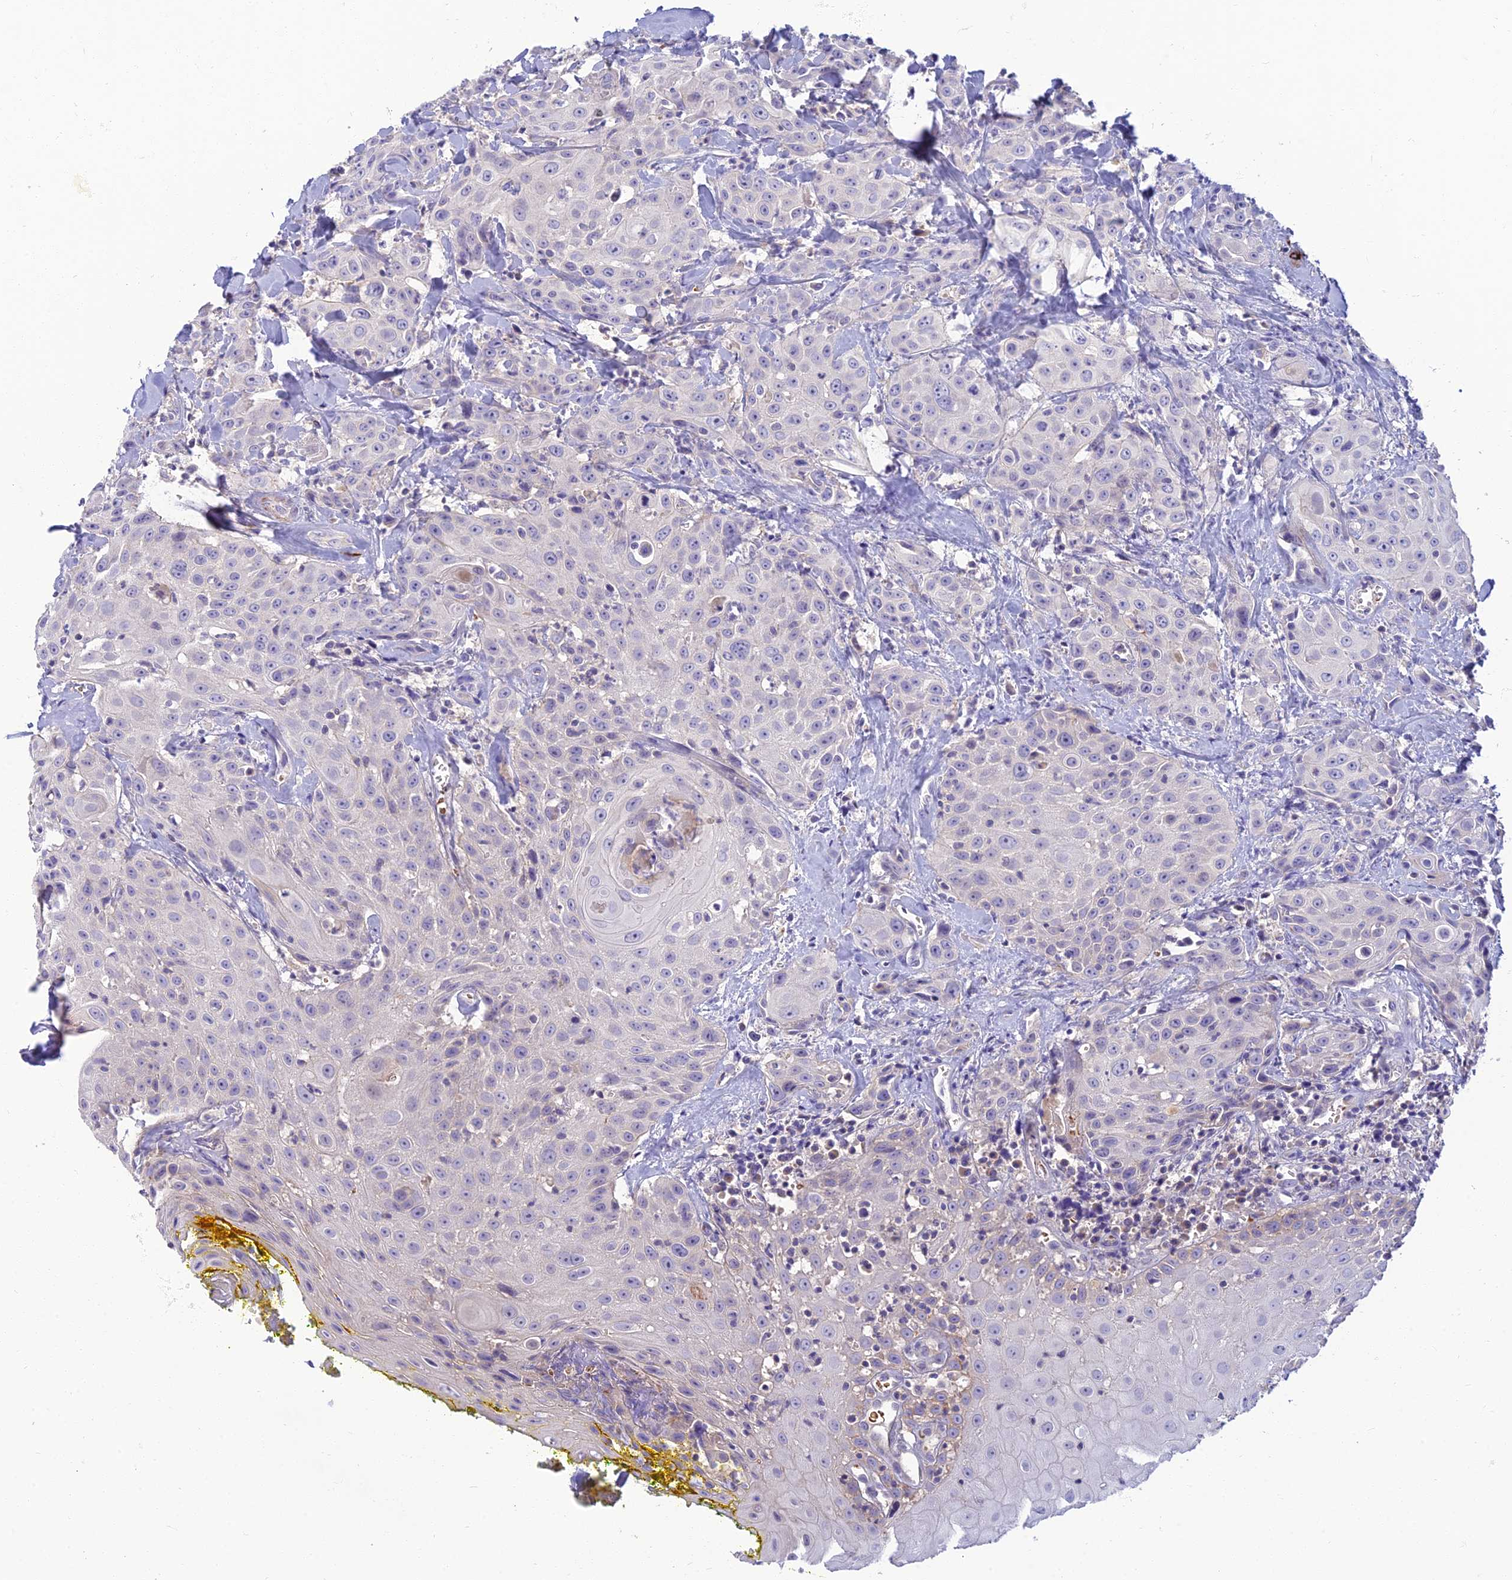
{"staining": {"intensity": "negative", "quantity": "none", "location": "none"}, "tissue": "head and neck cancer", "cell_type": "Tumor cells", "image_type": "cancer", "snomed": [{"axis": "morphology", "description": "Squamous cell carcinoma, NOS"}, {"axis": "topography", "description": "Oral tissue"}, {"axis": "topography", "description": "Head-Neck"}], "caption": "Immunohistochemical staining of human squamous cell carcinoma (head and neck) demonstrates no significant staining in tumor cells.", "gene": "CLIP4", "patient": {"sex": "female", "age": 82}}